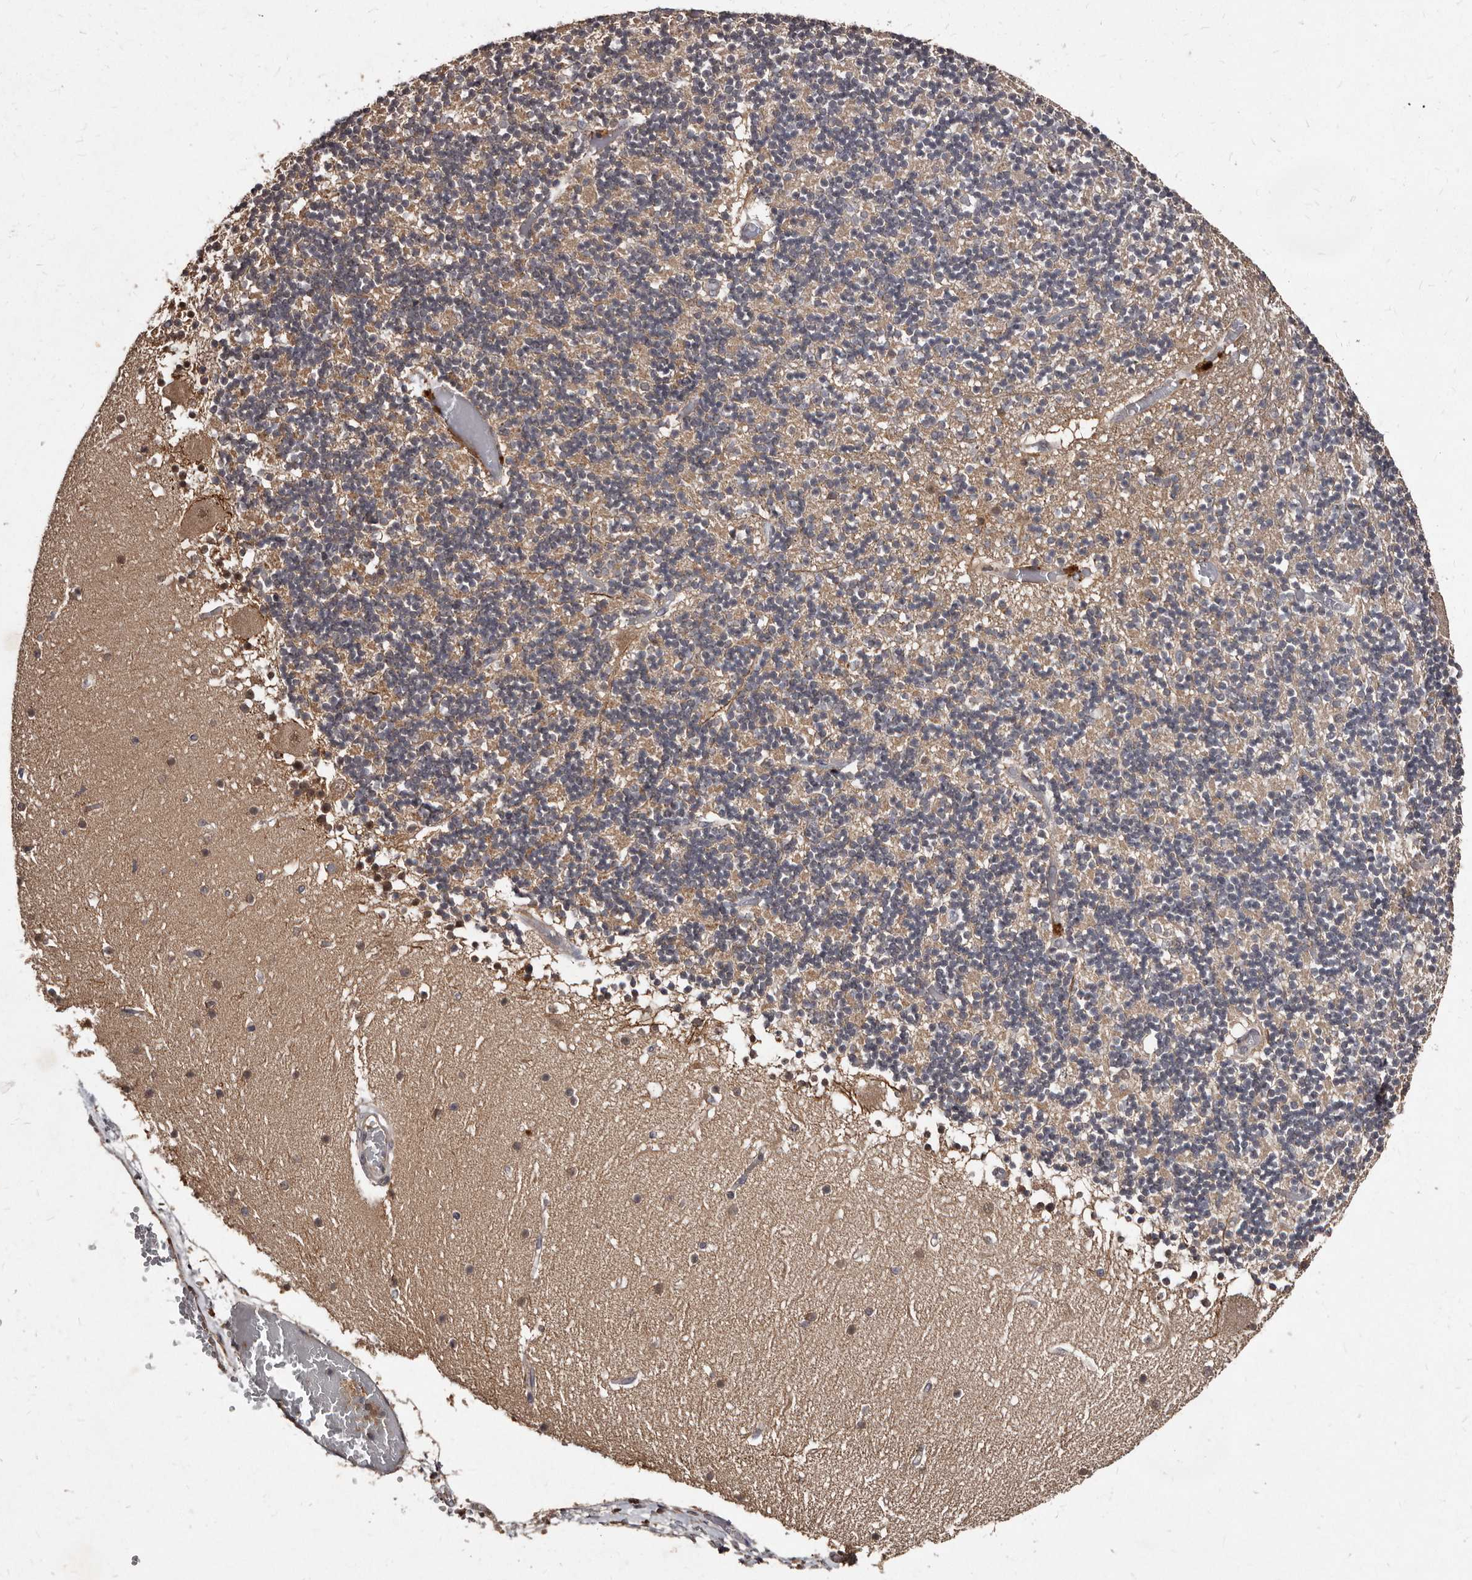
{"staining": {"intensity": "moderate", "quantity": "25%-75%", "location": "cytoplasmic/membranous"}, "tissue": "cerebellum", "cell_type": "Cells in granular layer", "image_type": "normal", "snomed": [{"axis": "morphology", "description": "Normal tissue, NOS"}, {"axis": "topography", "description": "Cerebellum"}], "caption": "Cells in granular layer show medium levels of moderate cytoplasmic/membranous expression in approximately 25%-75% of cells in normal human cerebellum.", "gene": "PMVK", "patient": {"sex": "female", "age": 28}}